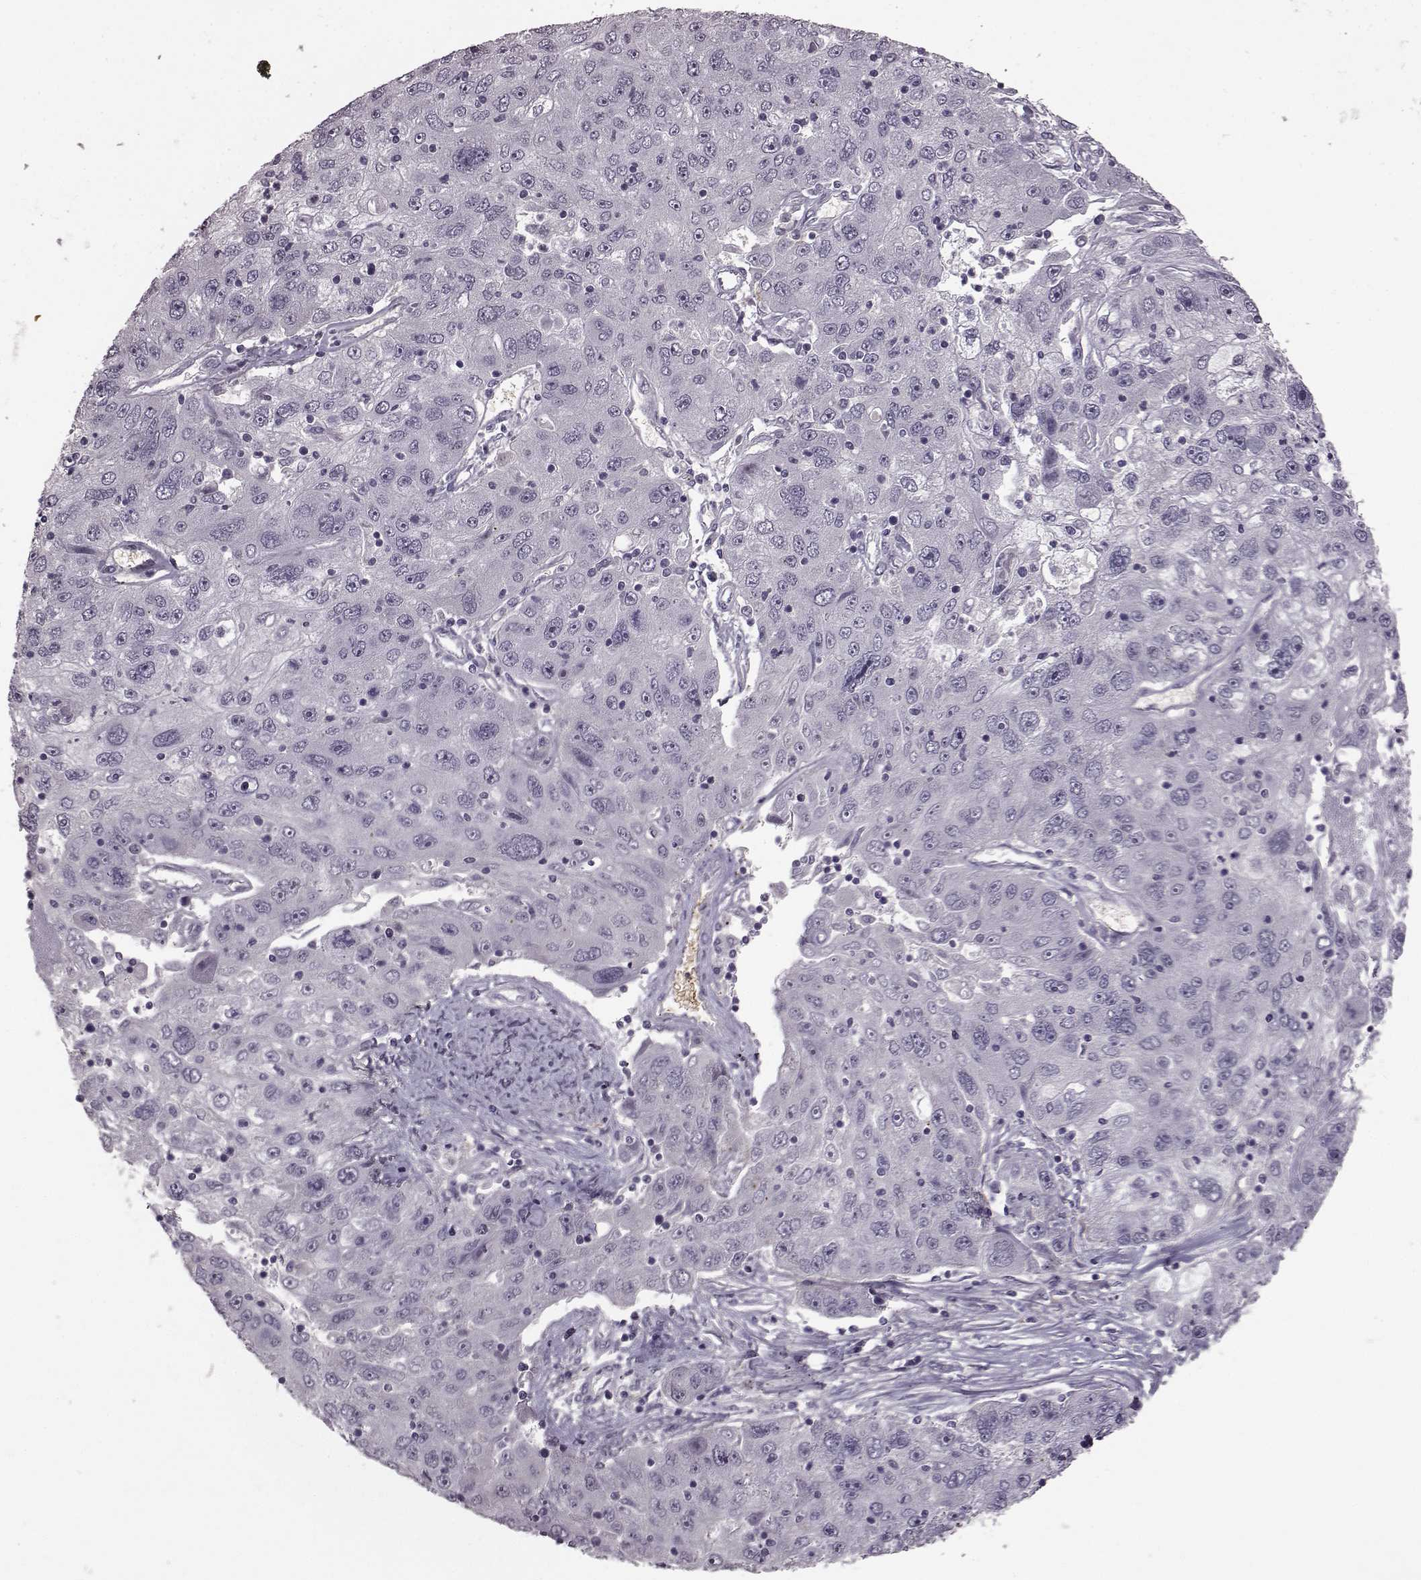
{"staining": {"intensity": "negative", "quantity": "none", "location": "none"}, "tissue": "stomach cancer", "cell_type": "Tumor cells", "image_type": "cancer", "snomed": [{"axis": "morphology", "description": "Adenocarcinoma, NOS"}, {"axis": "topography", "description": "Stomach"}], "caption": "DAB (3,3'-diaminobenzidine) immunohistochemical staining of stomach cancer demonstrates no significant positivity in tumor cells. (DAB (3,3'-diaminobenzidine) immunohistochemistry (IHC), high magnification).", "gene": "PROP1", "patient": {"sex": "male", "age": 56}}